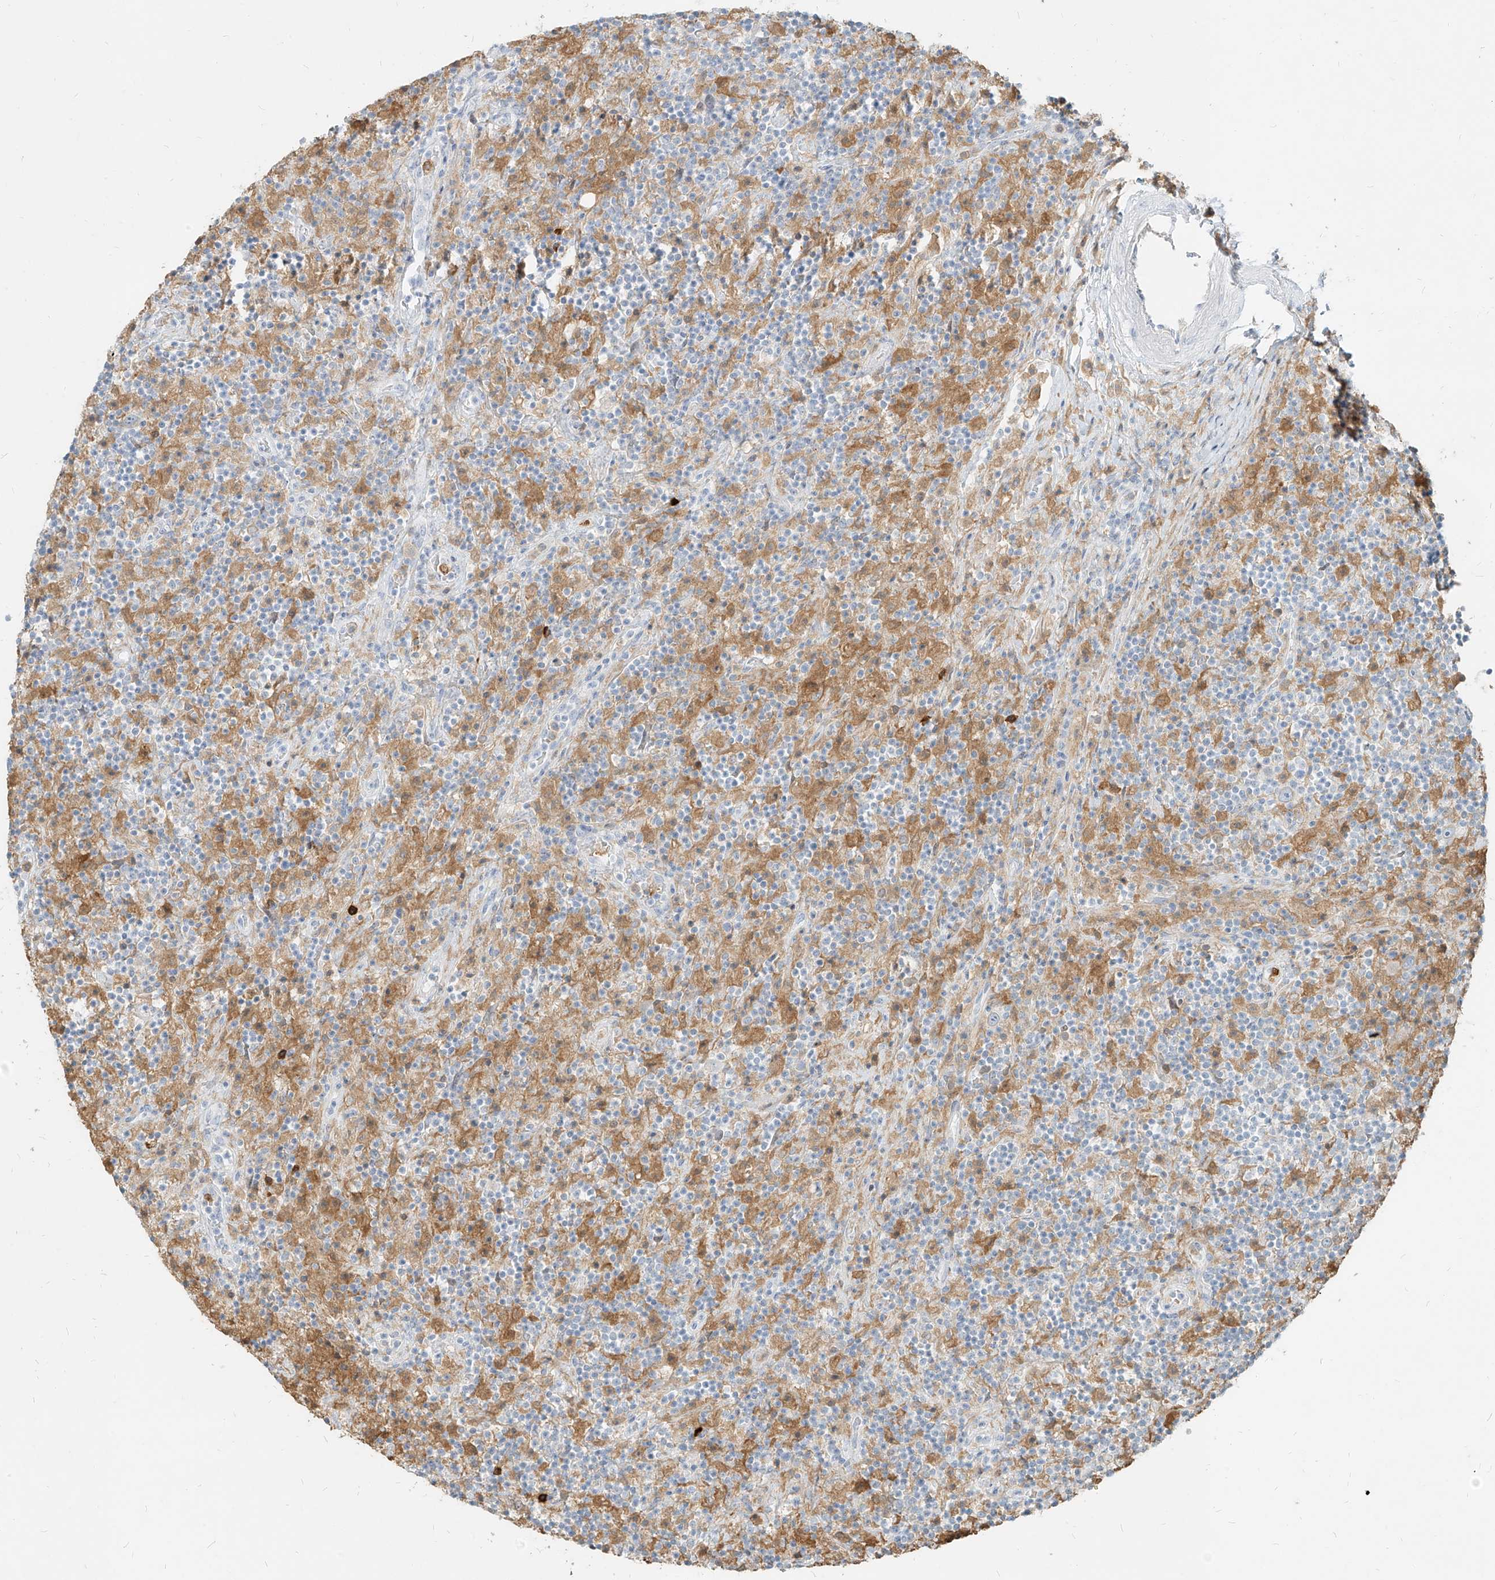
{"staining": {"intensity": "negative", "quantity": "none", "location": "none"}, "tissue": "lymphoma", "cell_type": "Tumor cells", "image_type": "cancer", "snomed": [{"axis": "morphology", "description": "Hodgkin's disease, NOS"}, {"axis": "topography", "description": "Lymph node"}], "caption": "There is no significant expression in tumor cells of Hodgkin's disease. (Stains: DAB (3,3'-diaminobenzidine) immunohistochemistry (IHC) with hematoxylin counter stain, Microscopy: brightfield microscopy at high magnification).", "gene": "PGD", "patient": {"sex": "male", "age": 70}}